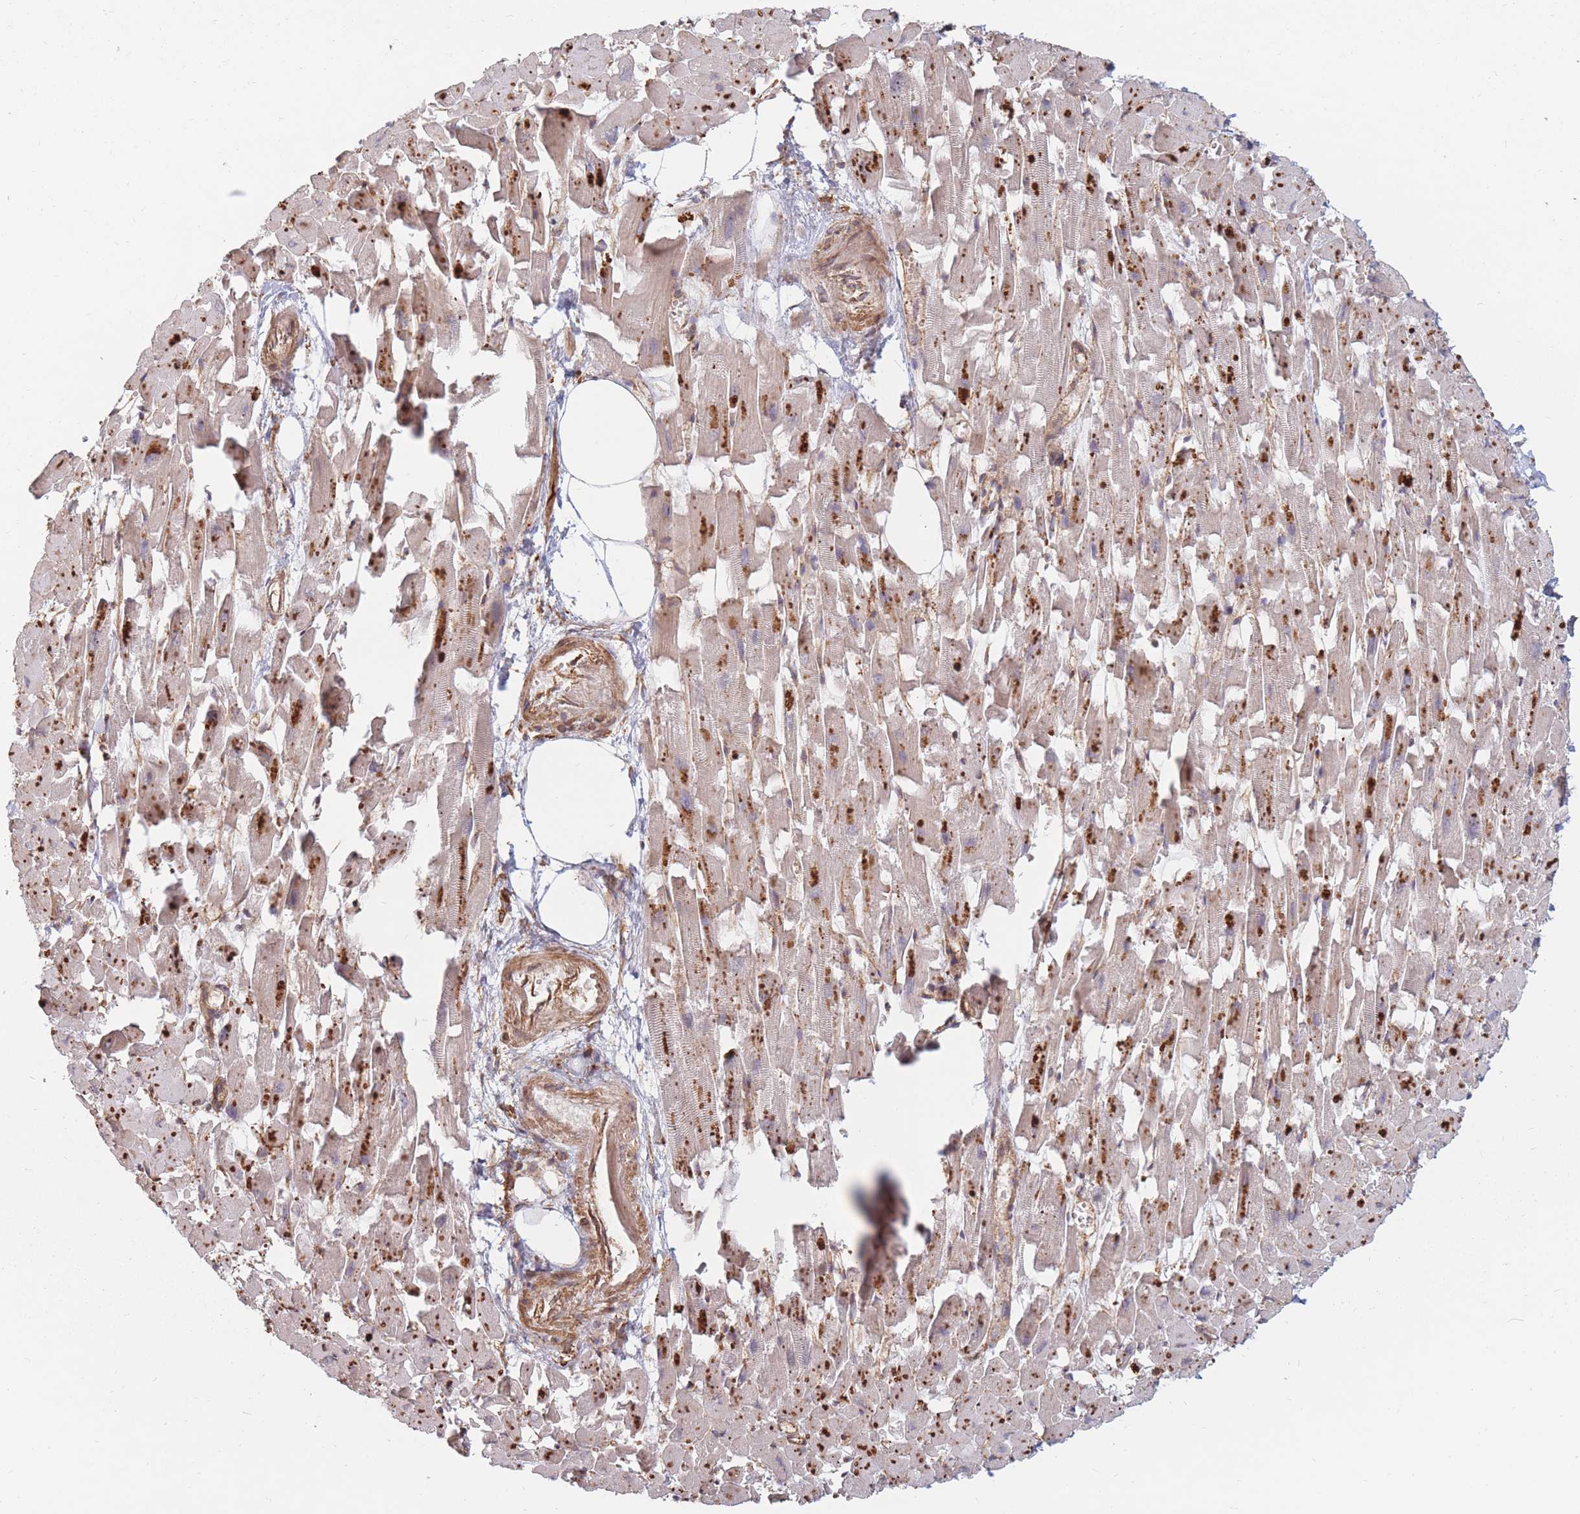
{"staining": {"intensity": "strong", "quantity": ">75%", "location": "cytoplasmic/membranous"}, "tissue": "heart muscle", "cell_type": "Cardiomyocytes", "image_type": "normal", "snomed": [{"axis": "morphology", "description": "Normal tissue, NOS"}, {"axis": "topography", "description": "Heart"}], "caption": "Immunohistochemistry (IHC) micrograph of unremarkable heart muscle: human heart muscle stained using immunohistochemistry reveals high levels of strong protein expression localized specifically in the cytoplasmic/membranous of cardiomyocytes, appearing as a cytoplasmic/membranous brown color.", "gene": "RASSF2", "patient": {"sex": "female", "age": 64}}